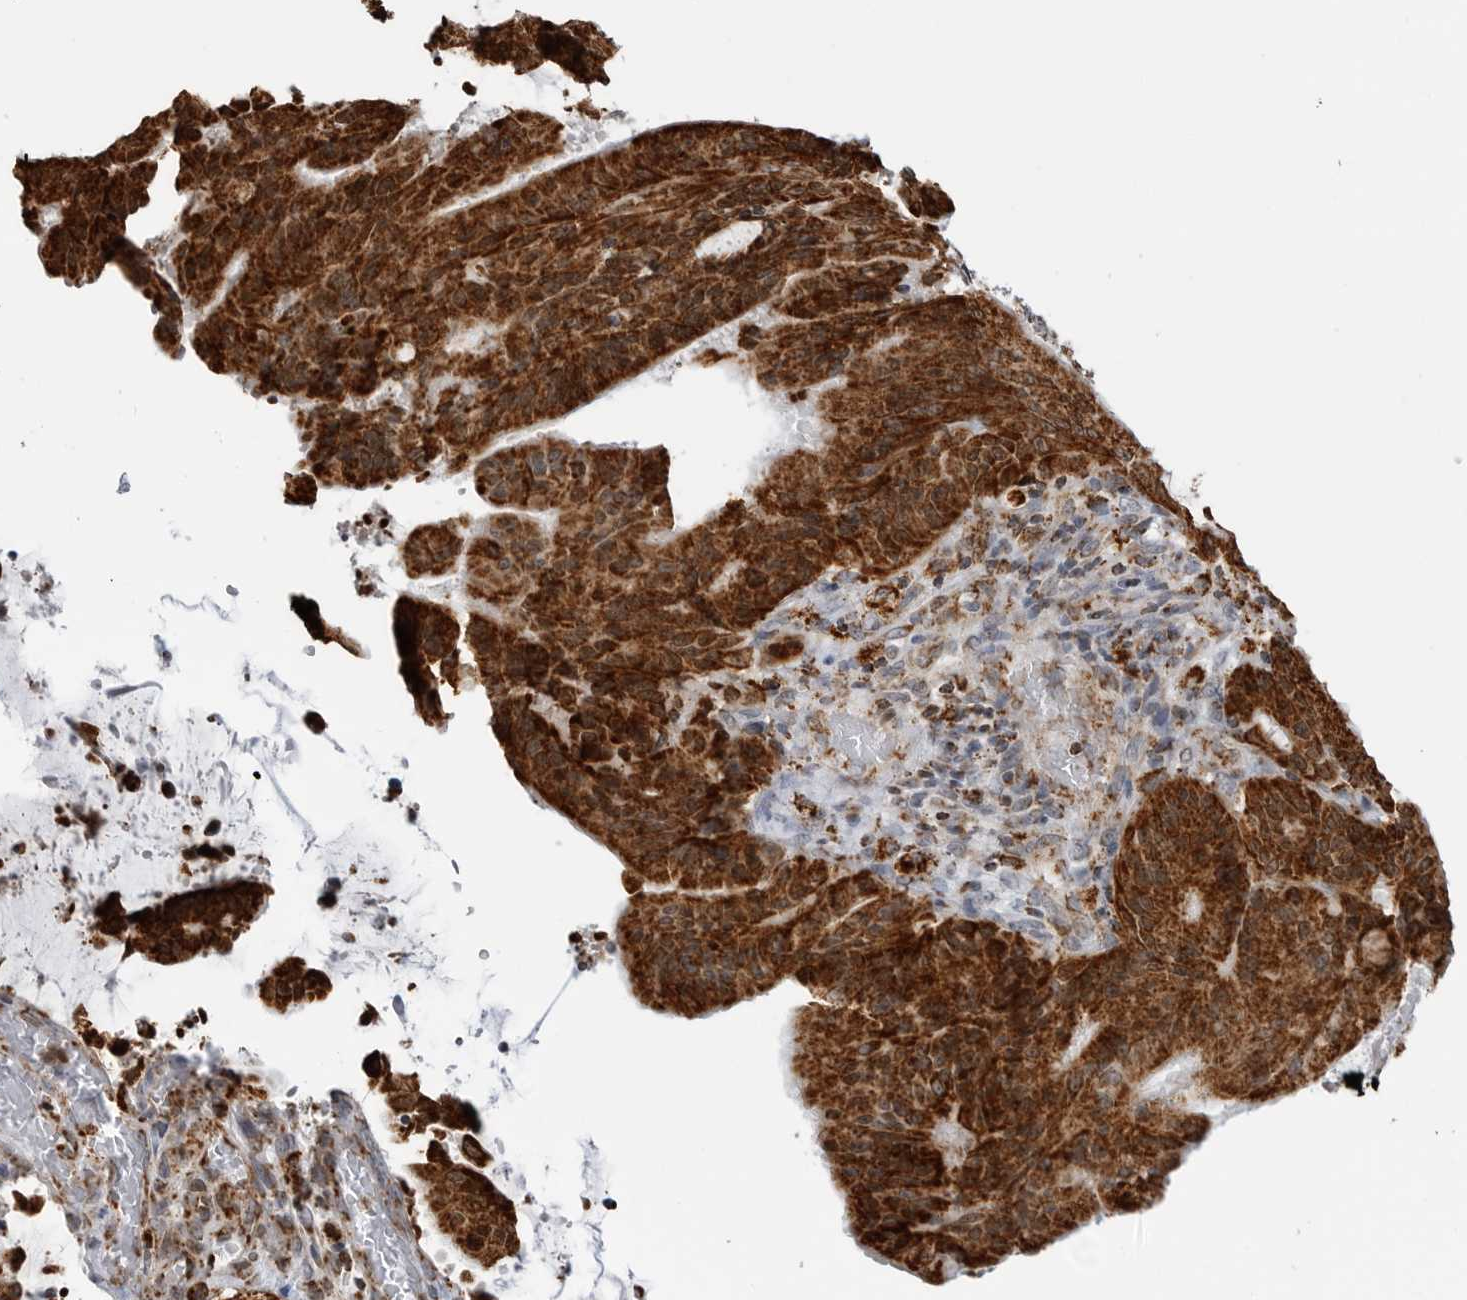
{"staining": {"intensity": "strong", "quantity": ">75%", "location": "cytoplasmic/membranous"}, "tissue": "liver cancer", "cell_type": "Tumor cells", "image_type": "cancer", "snomed": [{"axis": "morphology", "description": "Normal tissue, NOS"}, {"axis": "morphology", "description": "Cholangiocarcinoma"}, {"axis": "topography", "description": "Liver"}, {"axis": "topography", "description": "Peripheral nerve tissue"}], "caption": "The image shows immunohistochemical staining of cholangiocarcinoma (liver). There is strong cytoplasmic/membranous expression is identified in approximately >75% of tumor cells. (DAB IHC, brown staining for protein, blue staining for nuclei).", "gene": "COX5A", "patient": {"sex": "female", "age": 73}}